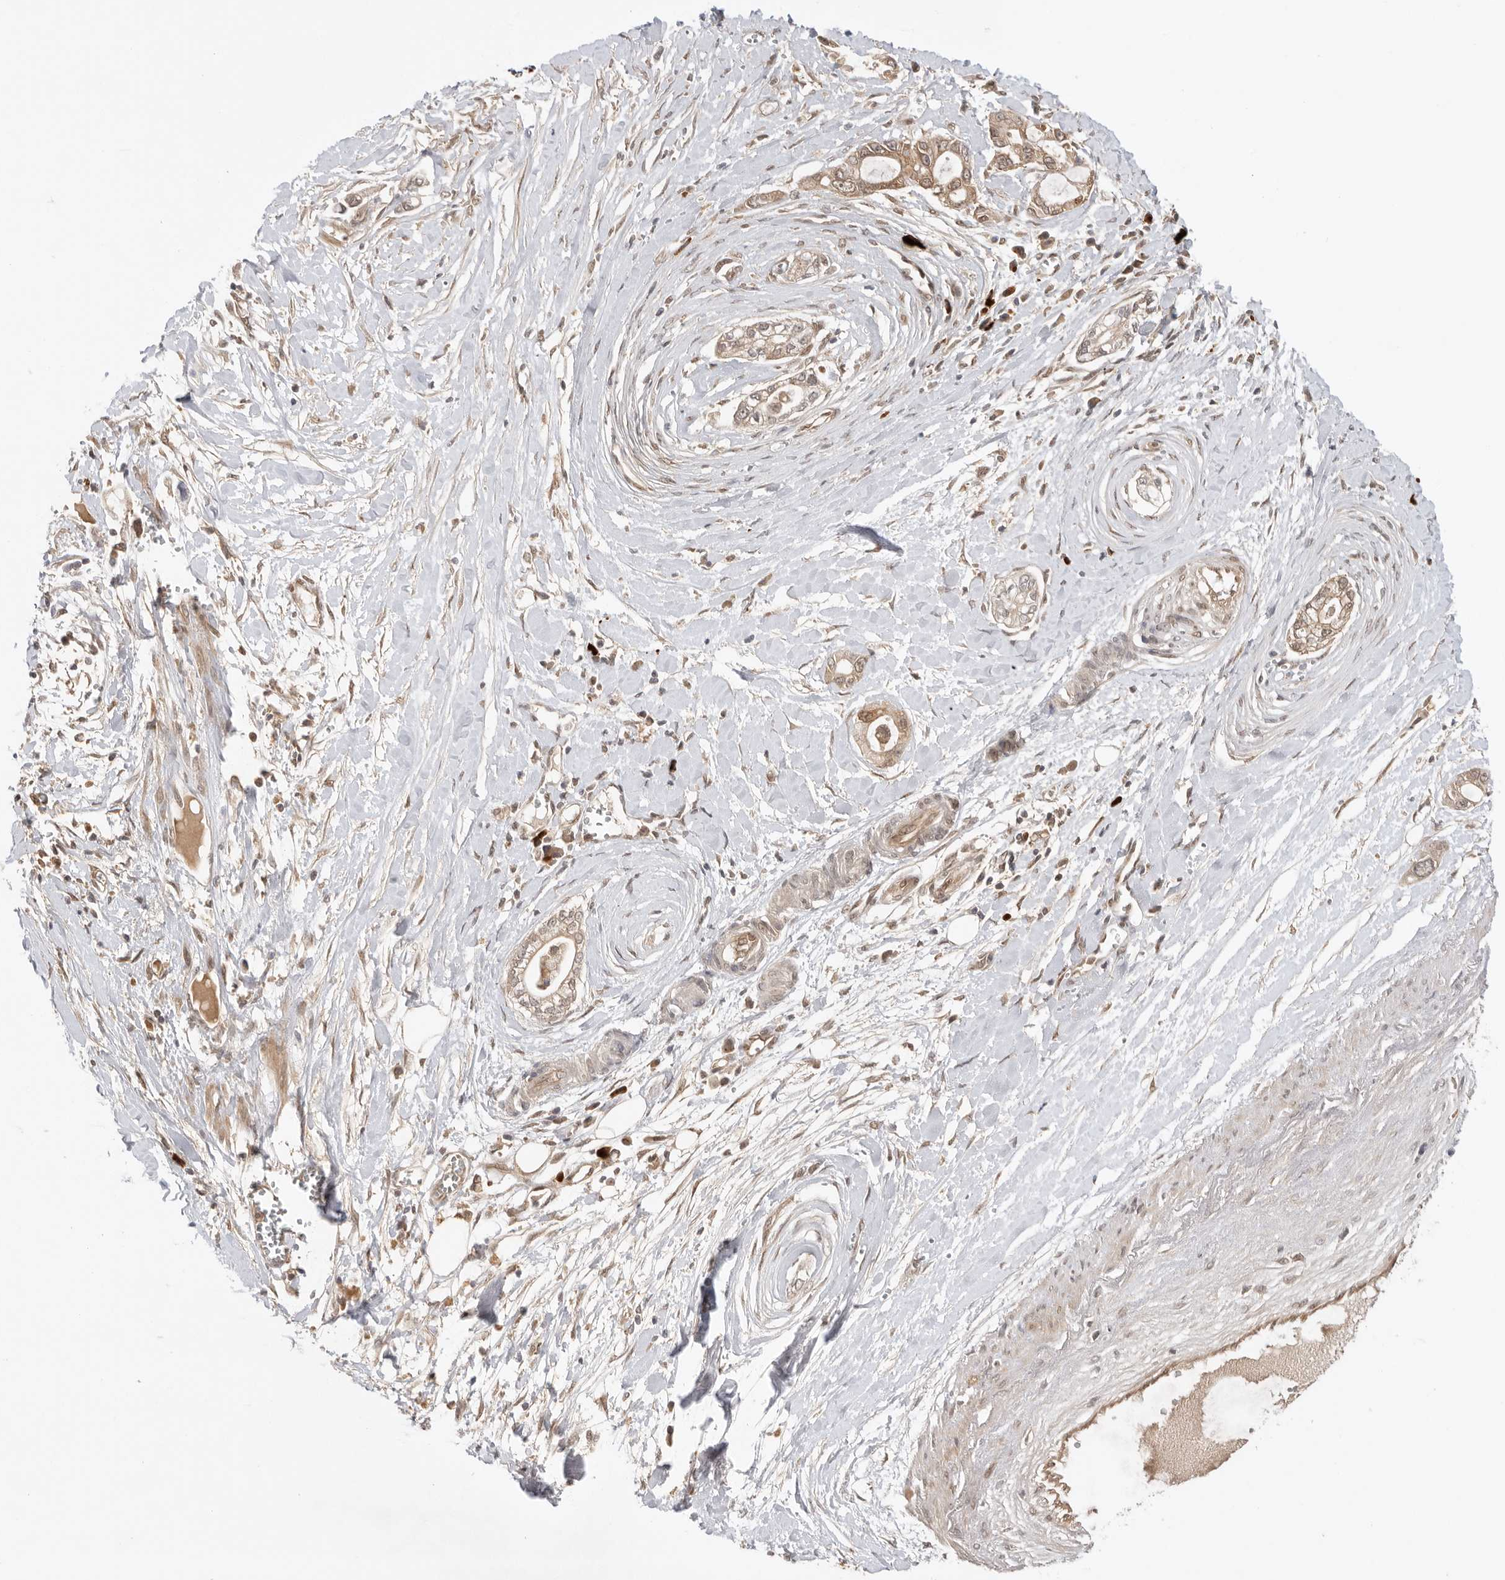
{"staining": {"intensity": "weak", "quantity": "<25%", "location": "cytoplasmic/membranous,nuclear"}, "tissue": "pancreatic cancer", "cell_type": "Tumor cells", "image_type": "cancer", "snomed": [{"axis": "morphology", "description": "Adenocarcinoma, NOS"}, {"axis": "topography", "description": "Pancreas"}], "caption": "Tumor cells are negative for protein expression in human pancreatic adenocarcinoma. (Immunohistochemistry, brightfield microscopy, high magnification).", "gene": "DCAF8", "patient": {"sex": "male", "age": 68}}